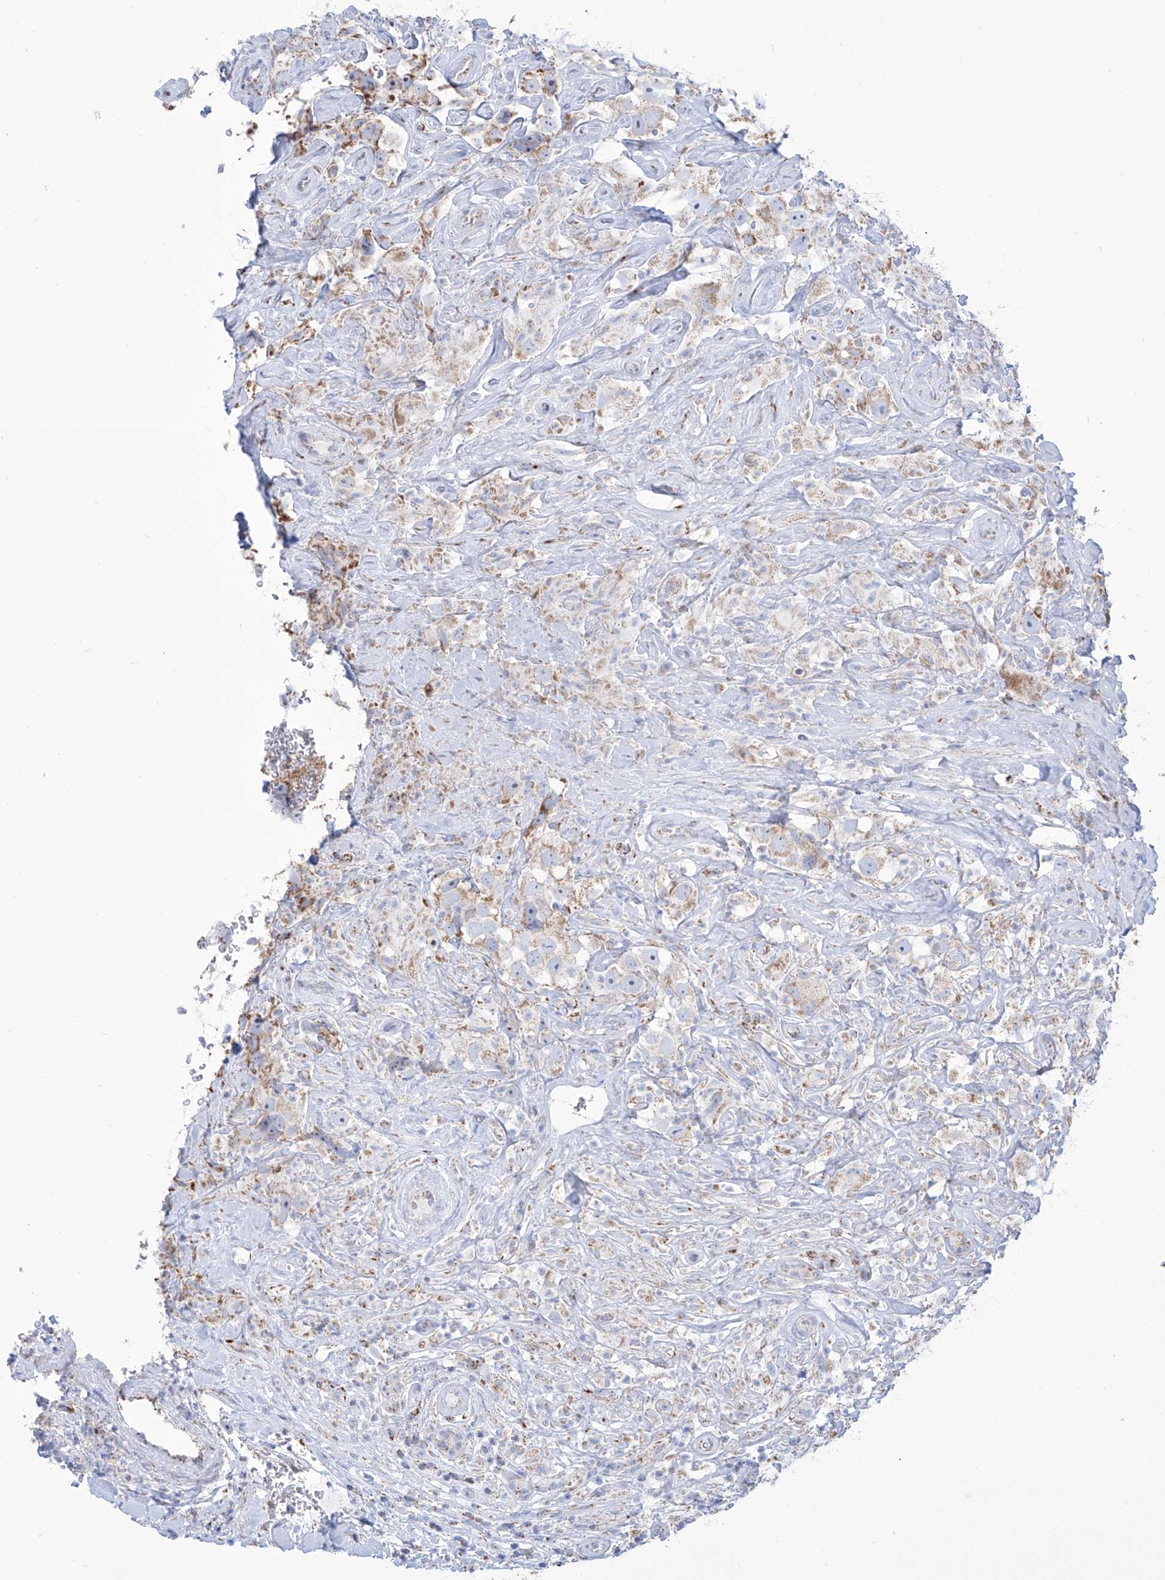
{"staining": {"intensity": "negative", "quantity": "none", "location": "none"}, "tissue": "testis cancer", "cell_type": "Tumor cells", "image_type": "cancer", "snomed": [{"axis": "morphology", "description": "Seminoma, NOS"}, {"axis": "topography", "description": "Testis"}], "caption": "The immunohistochemistry (IHC) image has no significant positivity in tumor cells of testis cancer tissue.", "gene": "ALDH6A1", "patient": {"sex": "male", "age": 49}}